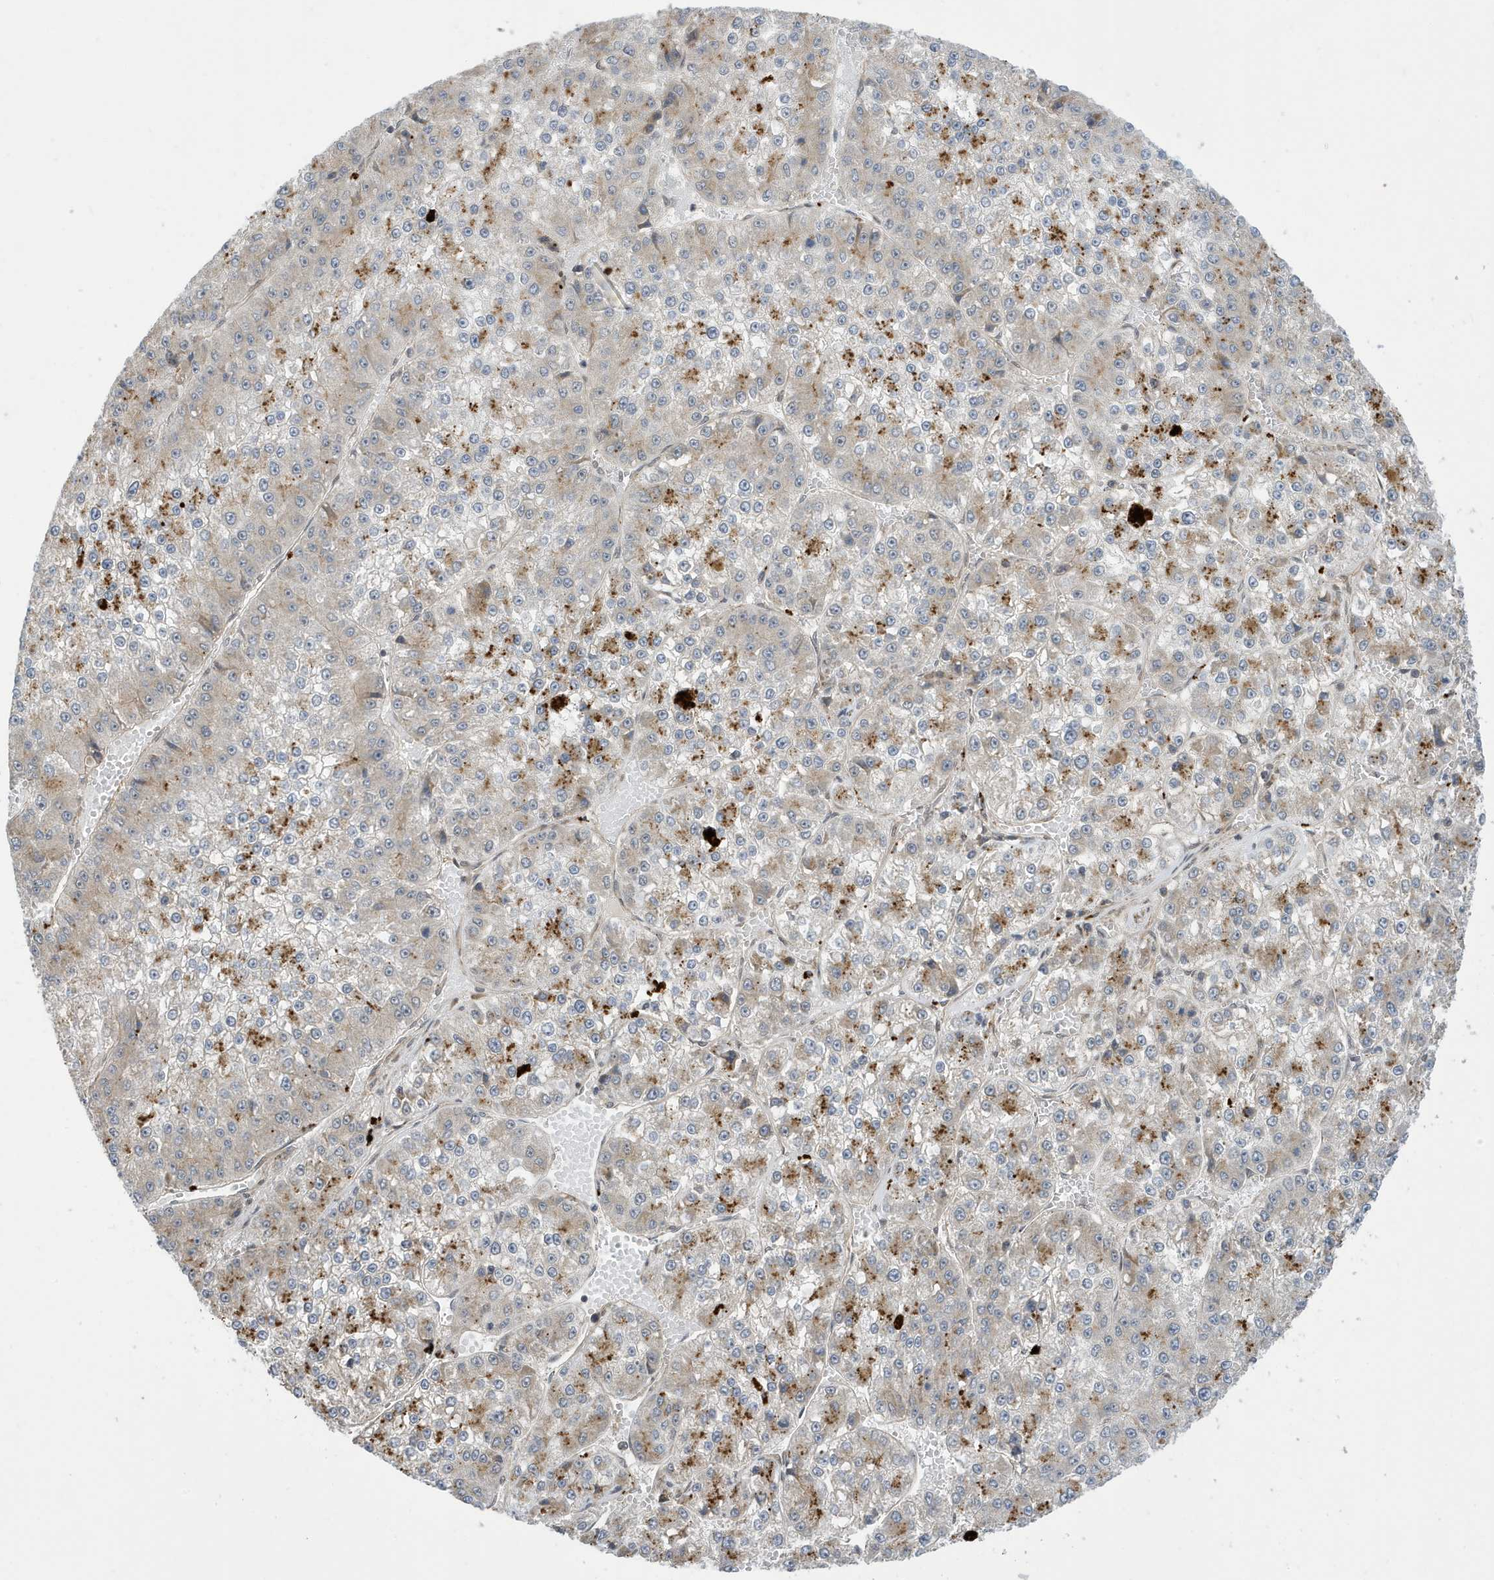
{"staining": {"intensity": "moderate", "quantity": "<25%", "location": "cytoplasmic/membranous"}, "tissue": "liver cancer", "cell_type": "Tumor cells", "image_type": "cancer", "snomed": [{"axis": "morphology", "description": "Carcinoma, Hepatocellular, NOS"}, {"axis": "topography", "description": "Liver"}], "caption": "DAB immunohistochemical staining of liver cancer (hepatocellular carcinoma) reveals moderate cytoplasmic/membranous protein positivity in approximately <25% of tumor cells. (DAB IHC with brightfield microscopy, high magnification).", "gene": "NCOA7", "patient": {"sex": "female", "age": 73}}